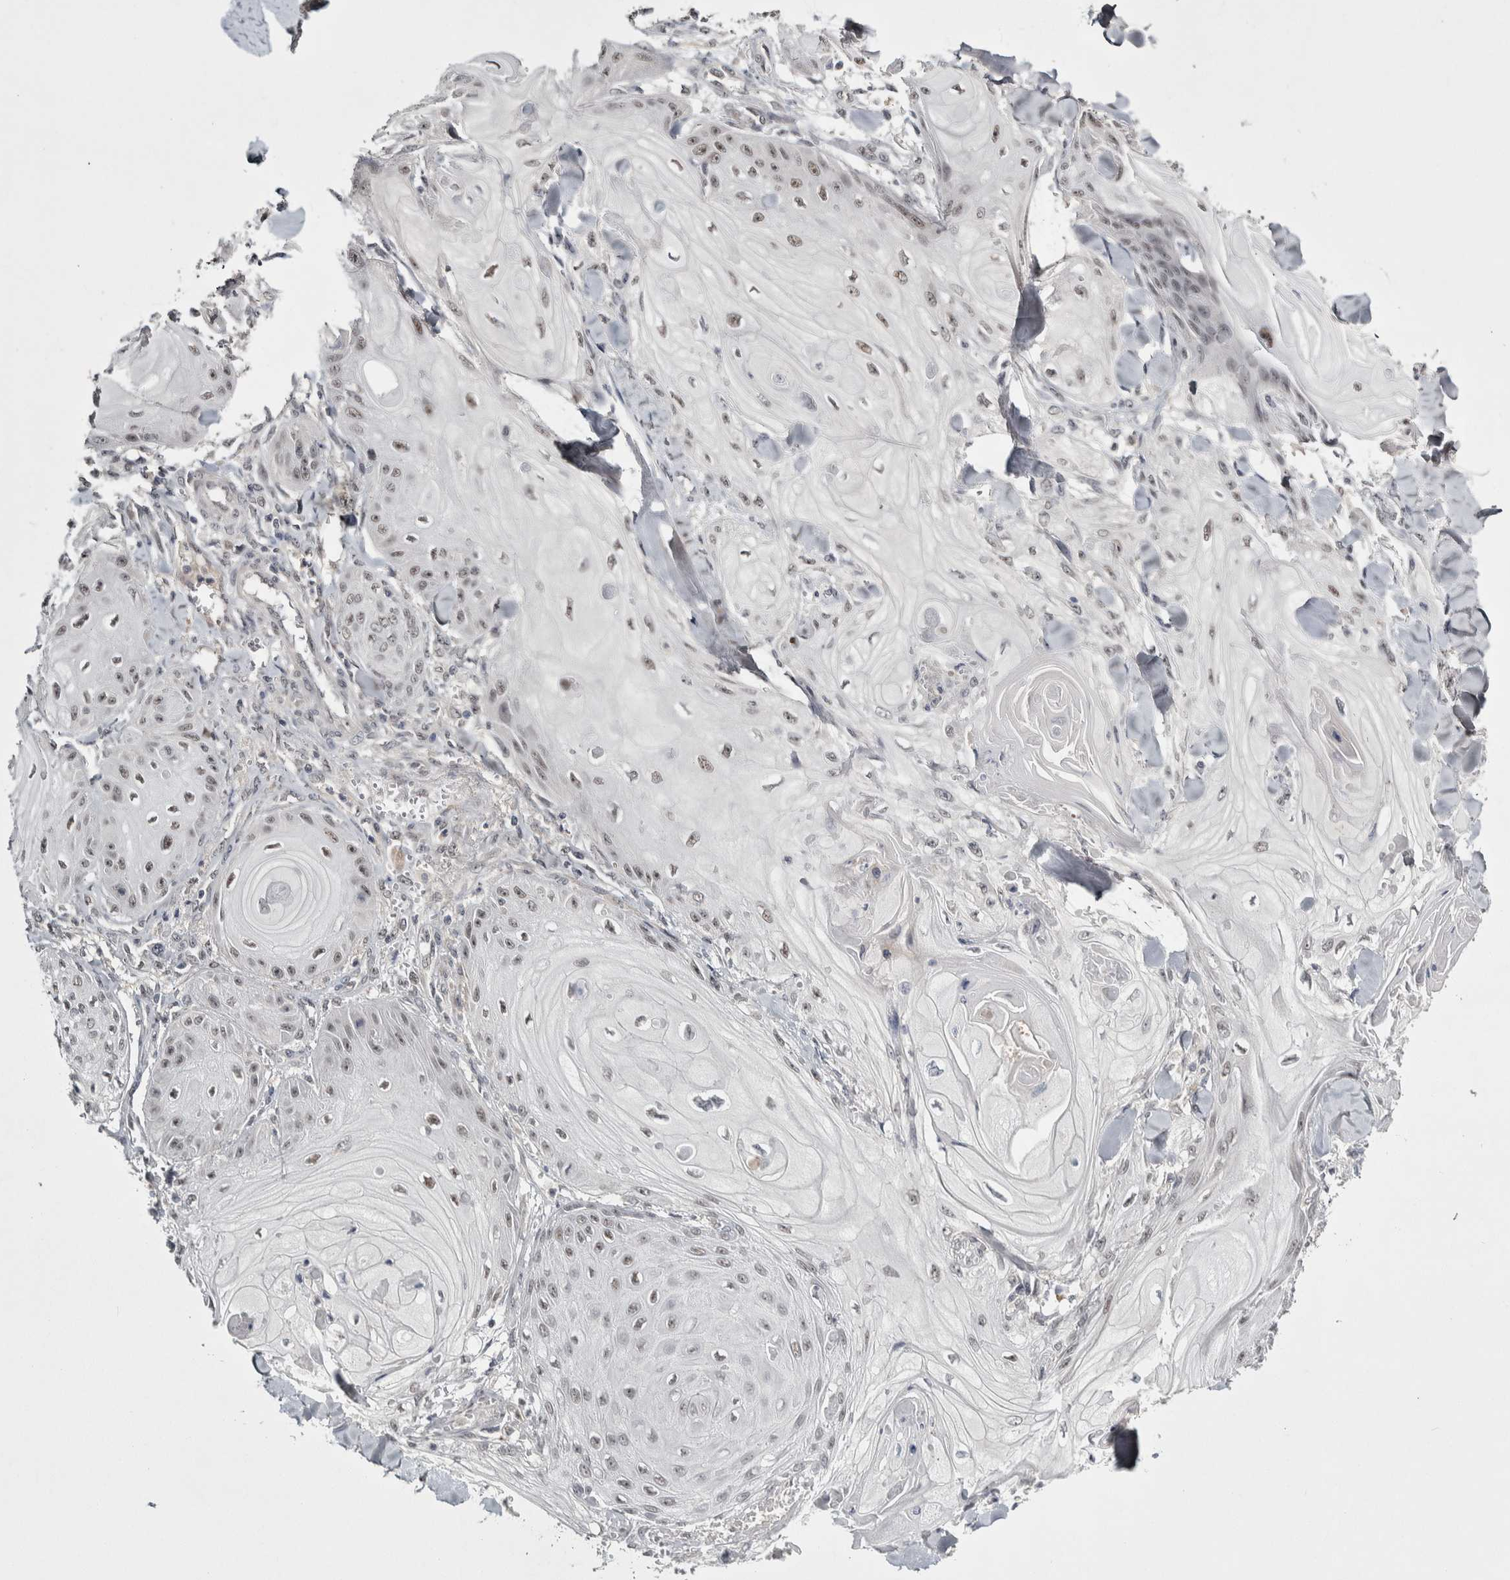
{"staining": {"intensity": "weak", "quantity": "25%-75%", "location": "nuclear"}, "tissue": "skin cancer", "cell_type": "Tumor cells", "image_type": "cancer", "snomed": [{"axis": "morphology", "description": "Squamous cell carcinoma, NOS"}, {"axis": "topography", "description": "Skin"}], "caption": "Skin cancer (squamous cell carcinoma) tissue exhibits weak nuclear positivity in approximately 25%-75% of tumor cells", "gene": "ASPN", "patient": {"sex": "male", "age": 74}}